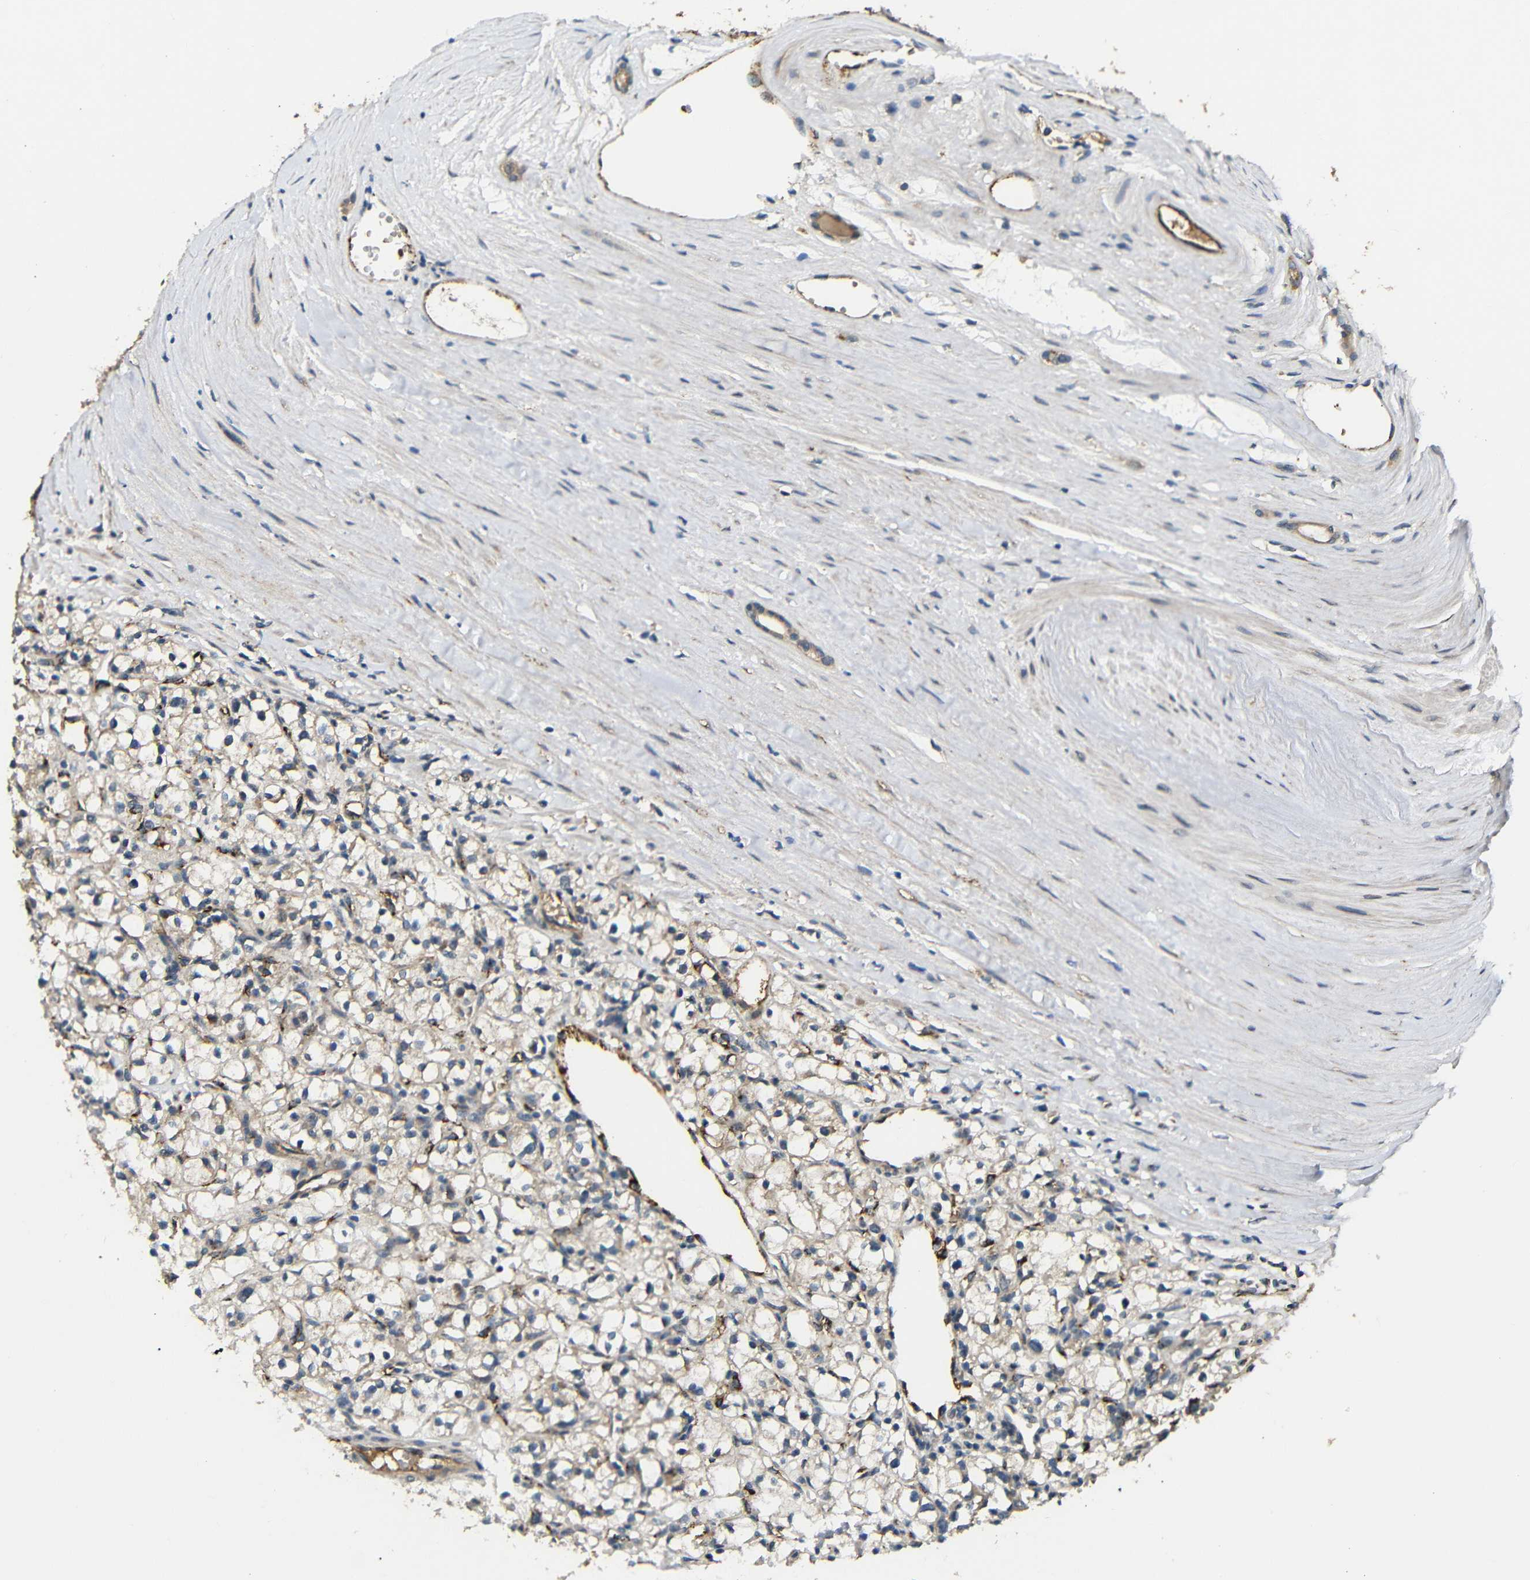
{"staining": {"intensity": "weak", "quantity": "<25%", "location": "cytoplasmic/membranous"}, "tissue": "renal cancer", "cell_type": "Tumor cells", "image_type": "cancer", "snomed": [{"axis": "morphology", "description": "Adenocarcinoma, NOS"}, {"axis": "topography", "description": "Kidney"}], "caption": "This is a photomicrograph of IHC staining of renal cancer (adenocarcinoma), which shows no expression in tumor cells. The staining is performed using DAB brown chromogen with nuclei counter-stained in using hematoxylin.", "gene": "ATP7A", "patient": {"sex": "male", "age": 56}}